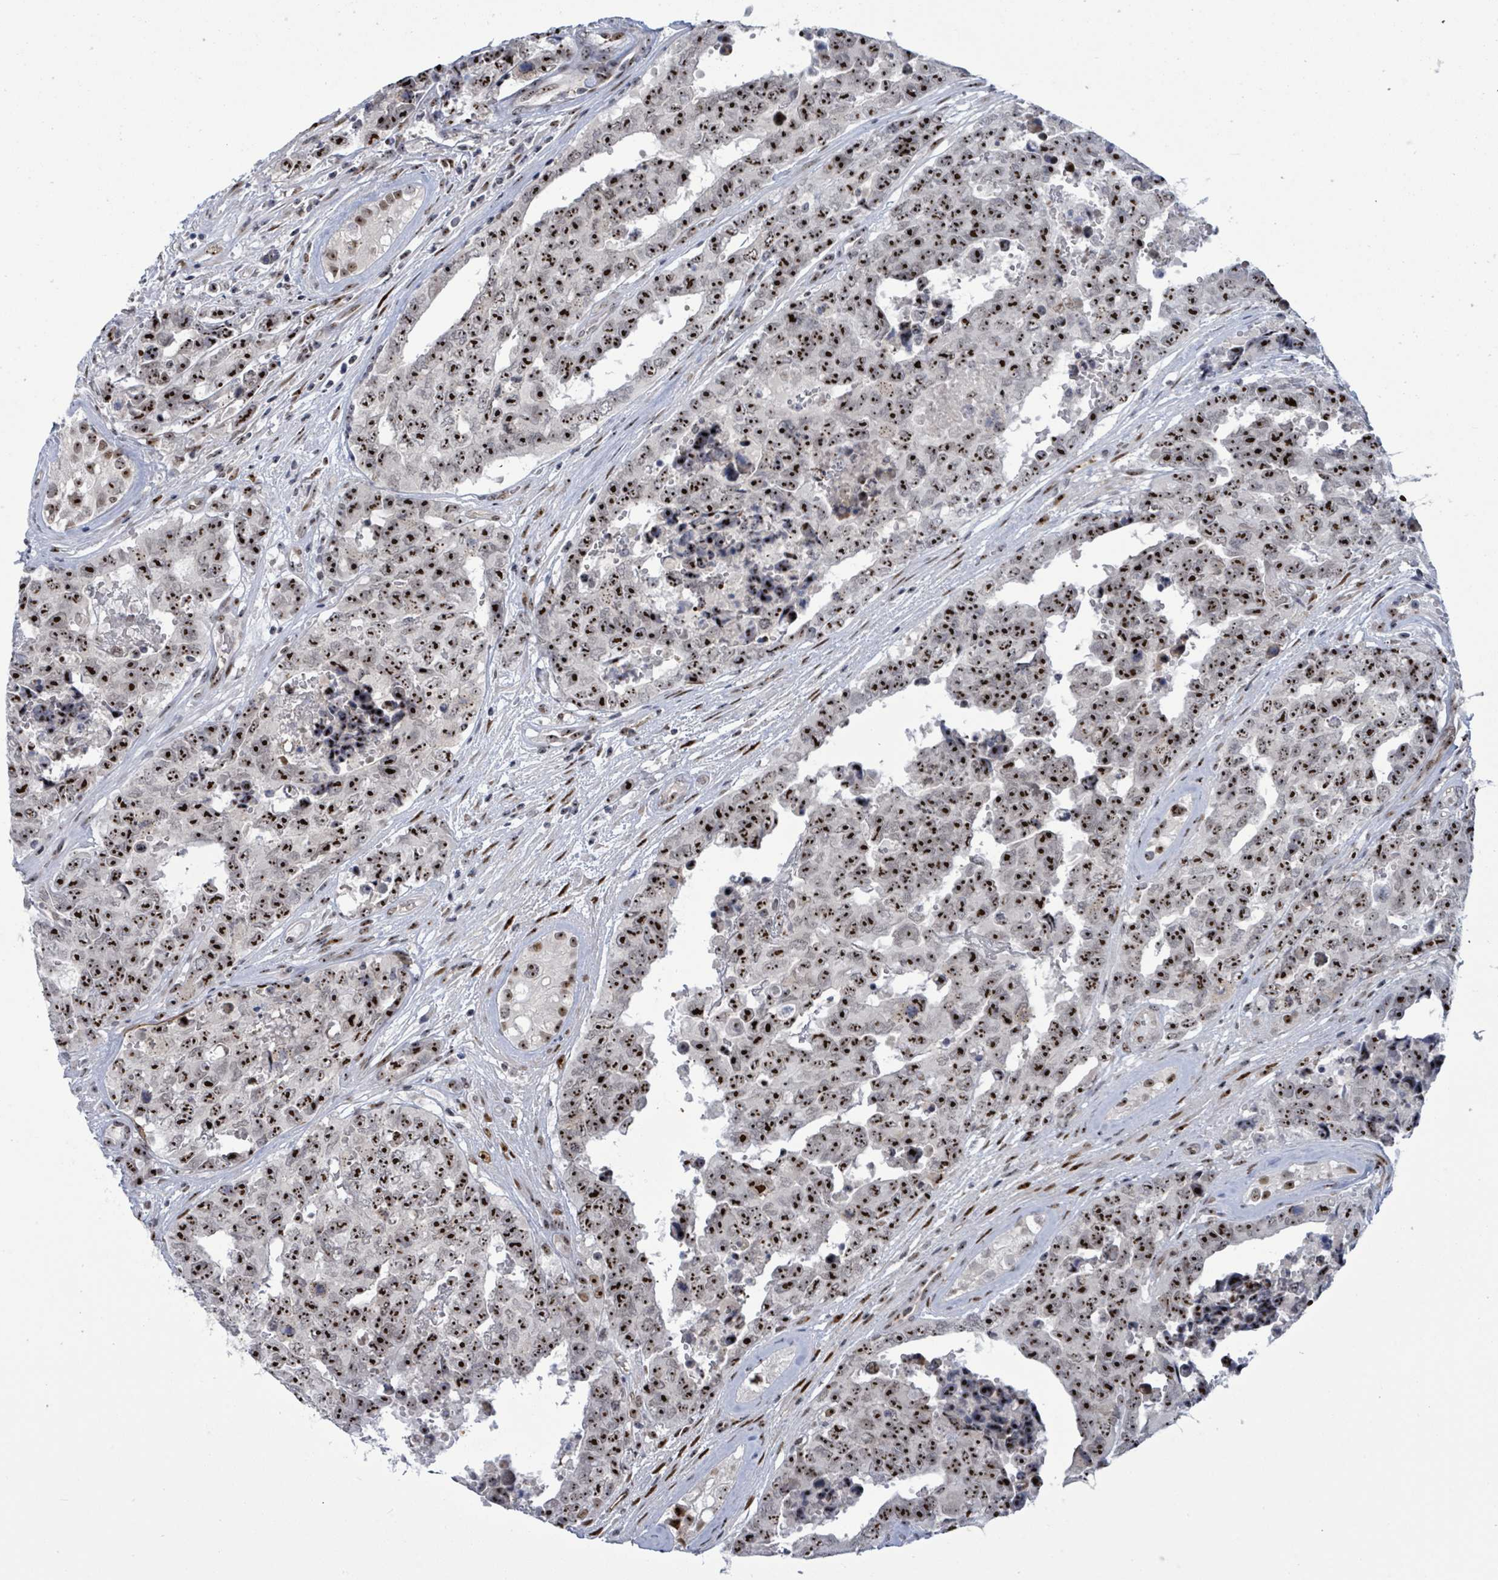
{"staining": {"intensity": "strong", "quantity": ">75%", "location": "nuclear"}, "tissue": "testis cancer", "cell_type": "Tumor cells", "image_type": "cancer", "snomed": [{"axis": "morphology", "description": "Normal tissue, NOS"}, {"axis": "morphology", "description": "Carcinoma, Embryonal, NOS"}, {"axis": "topography", "description": "Testis"}, {"axis": "topography", "description": "Epididymis"}], "caption": "Human testis embryonal carcinoma stained for a protein (brown) shows strong nuclear positive expression in about >75% of tumor cells.", "gene": "RRN3", "patient": {"sex": "male", "age": 25}}